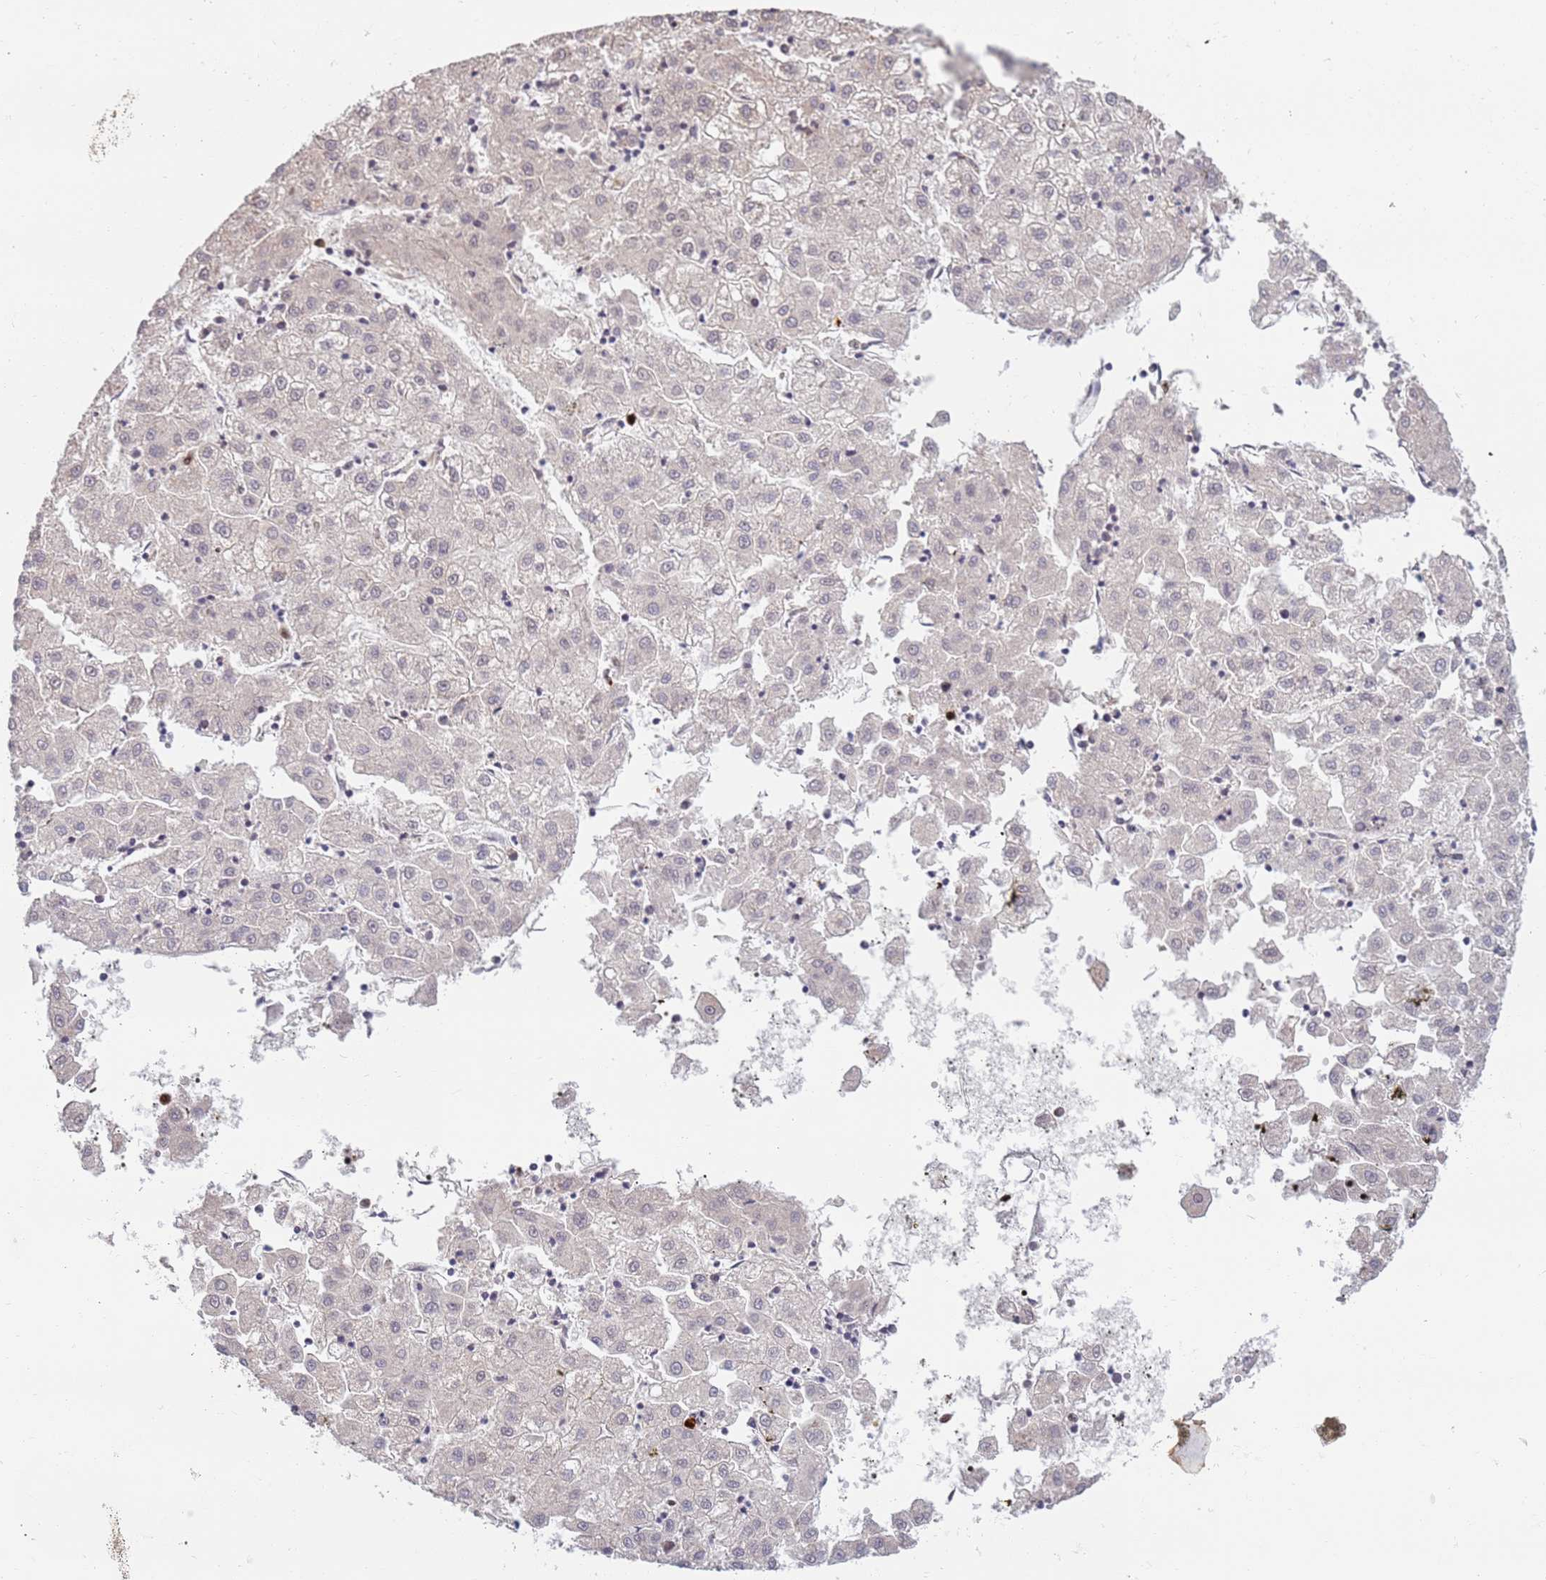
{"staining": {"intensity": "negative", "quantity": "none", "location": "none"}, "tissue": "liver cancer", "cell_type": "Tumor cells", "image_type": "cancer", "snomed": [{"axis": "morphology", "description": "Carcinoma, Hepatocellular, NOS"}, {"axis": "topography", "description": "Liver"}], "caption": "High power microscopy micrograph of an immunohistochemistry (IHC) micrograph of hepatocellular carcinoma (liver), revealing no significant expression in tumor cells. Nuclei are stained in blue.", "gene": "CEP170", "patient": {"sex": "male", "age": 72}}